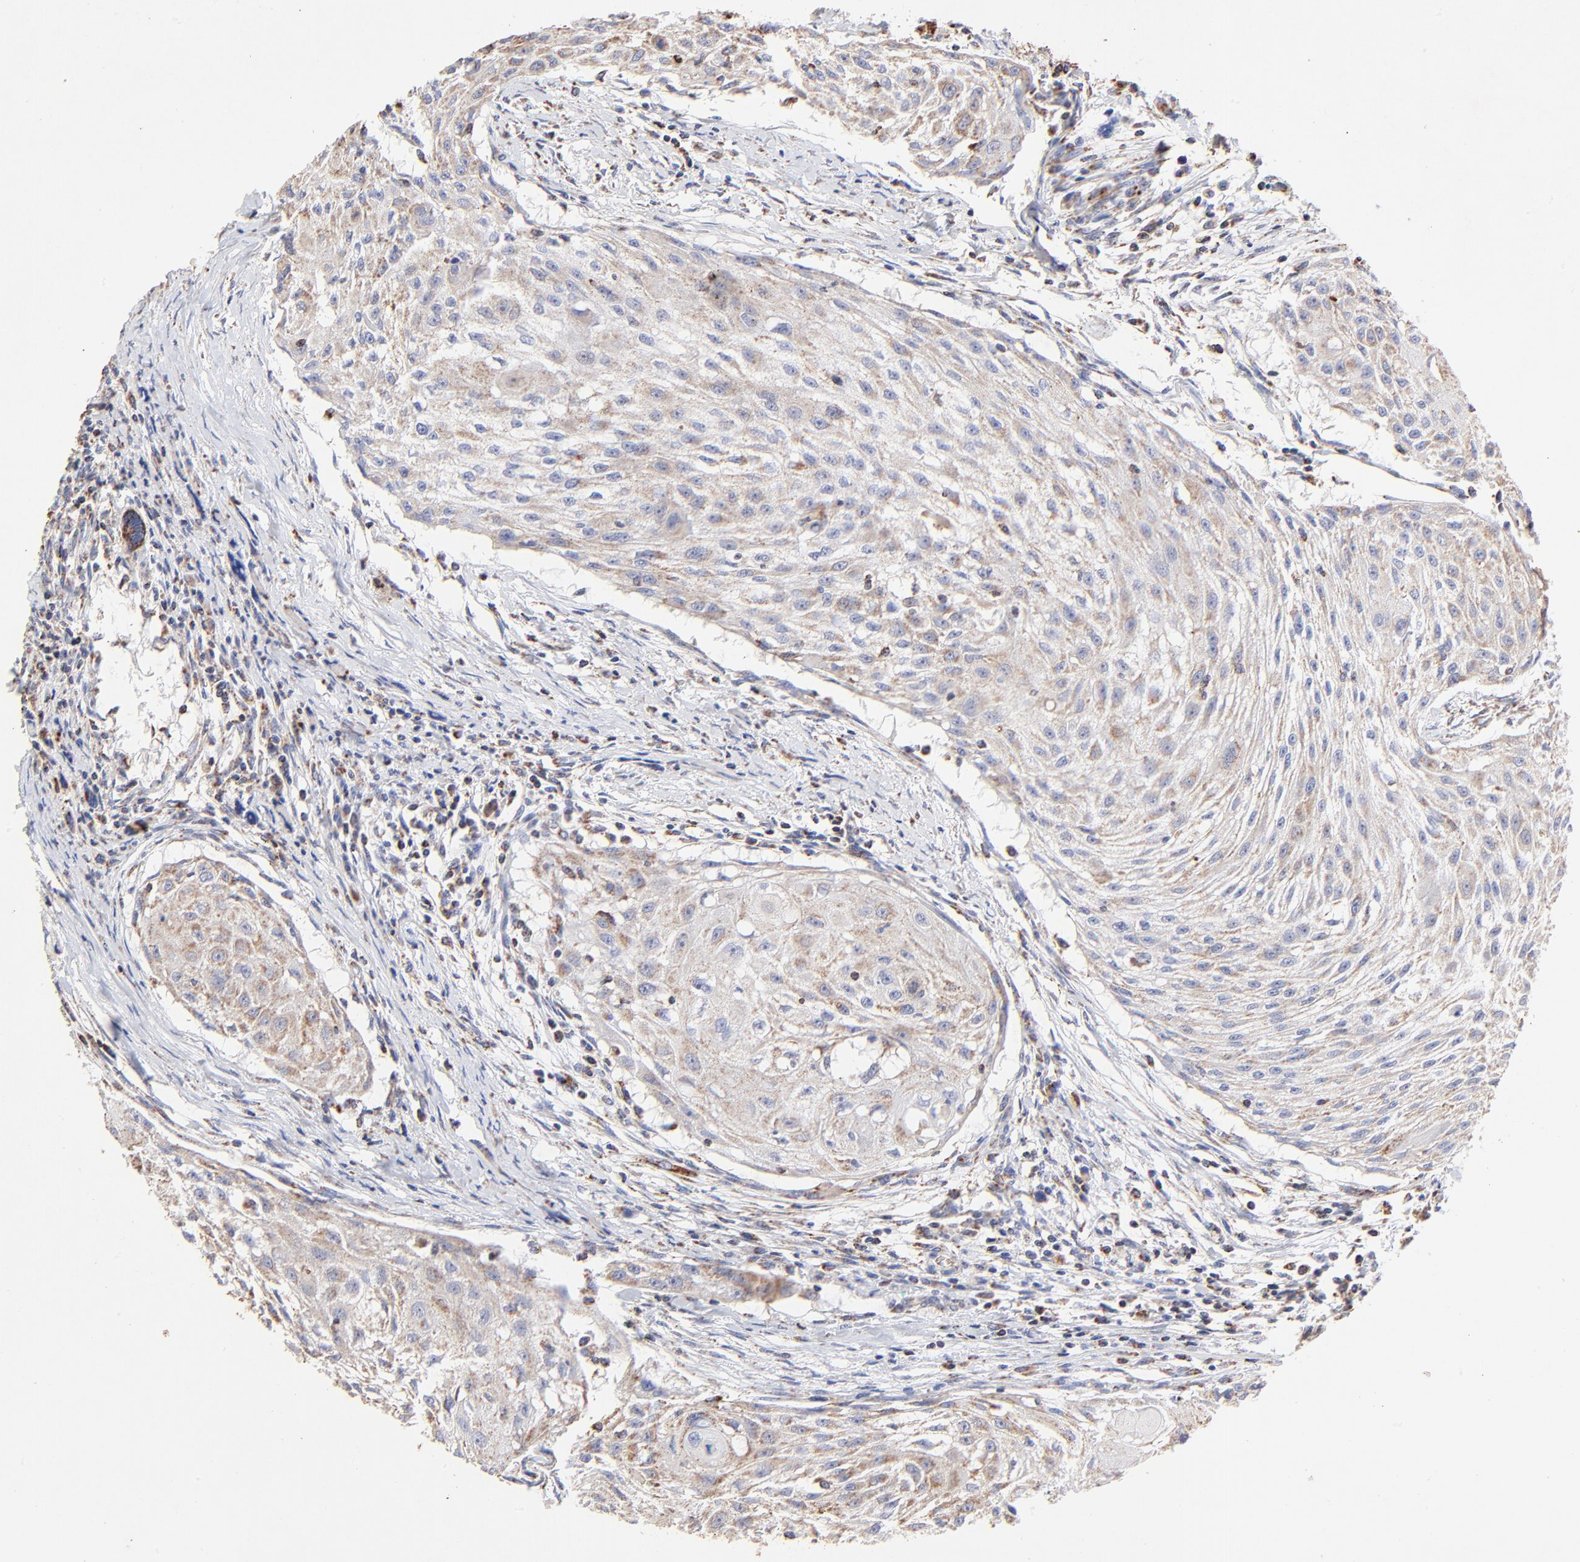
{"staining": {"intensity": "weak", "quantity": ">75%", "location": "cytoplasmic/membranous"}, "tissue": "head and neck cancer", "cell_type": "Tumor cells", "image_type": "cancer", "snomed": [{"axis": "morphology", "description": "Squamous cell carcinoma, NOS"}, {"axis": "topography", "description": "Head-Neck"}], "caption": "There is low levels of weak cytoplasmic/membranous positivity in tumor cells of head and neck squamous cell carcinoma, as demonstrated by immunohistochemical staining (brown color).", "gene": "SSBP1", "patient": {"sex": "male", "age": 64}}